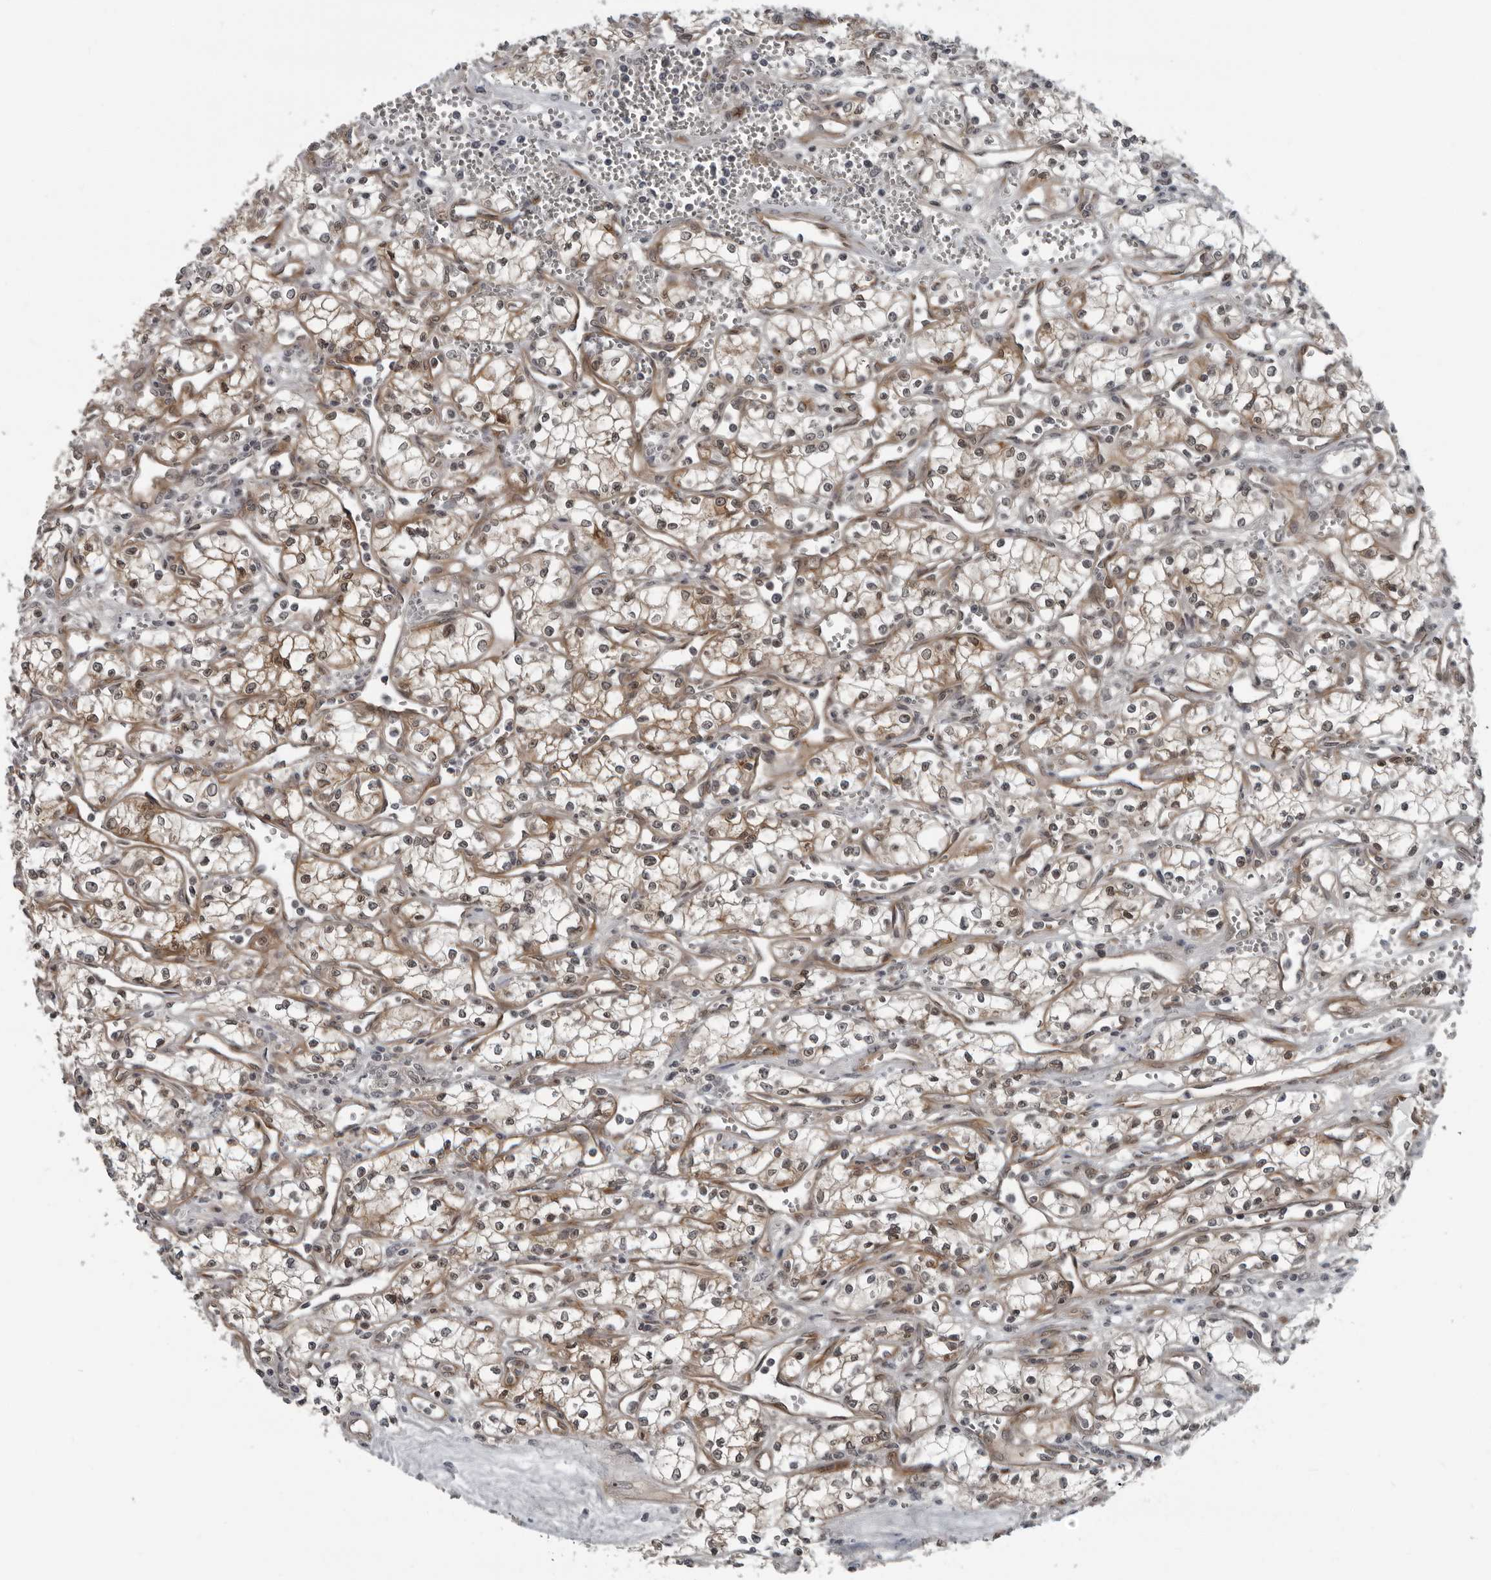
{"staining": {"intensity": "weak", "quantity": "25%-75%", "location": "cytoplasmic/membranous"}, "tissue": "renal cancer", "cell_type": "Tumor cells", "image_type": "cancer", "snomed": [{"axis": "morphology", "description": "Adenocarcinoma, NOS"}, {"axis": "topography", "description": "Kidney"}], "caption": "High-power microscopy captured an immunohistochemistry (IHC) micrograph of renal cancer (adenocarcinoma), revealing weak cytoplasmic/membranous staining in approximately 25%-75% of tumor cells. (Stains: DAB in brown, nuclei in blue, Microscopy: brightfield microscopy at high magnification).", "gene": "FAM102B", "patient": {"sex": "male", "age": 59}}